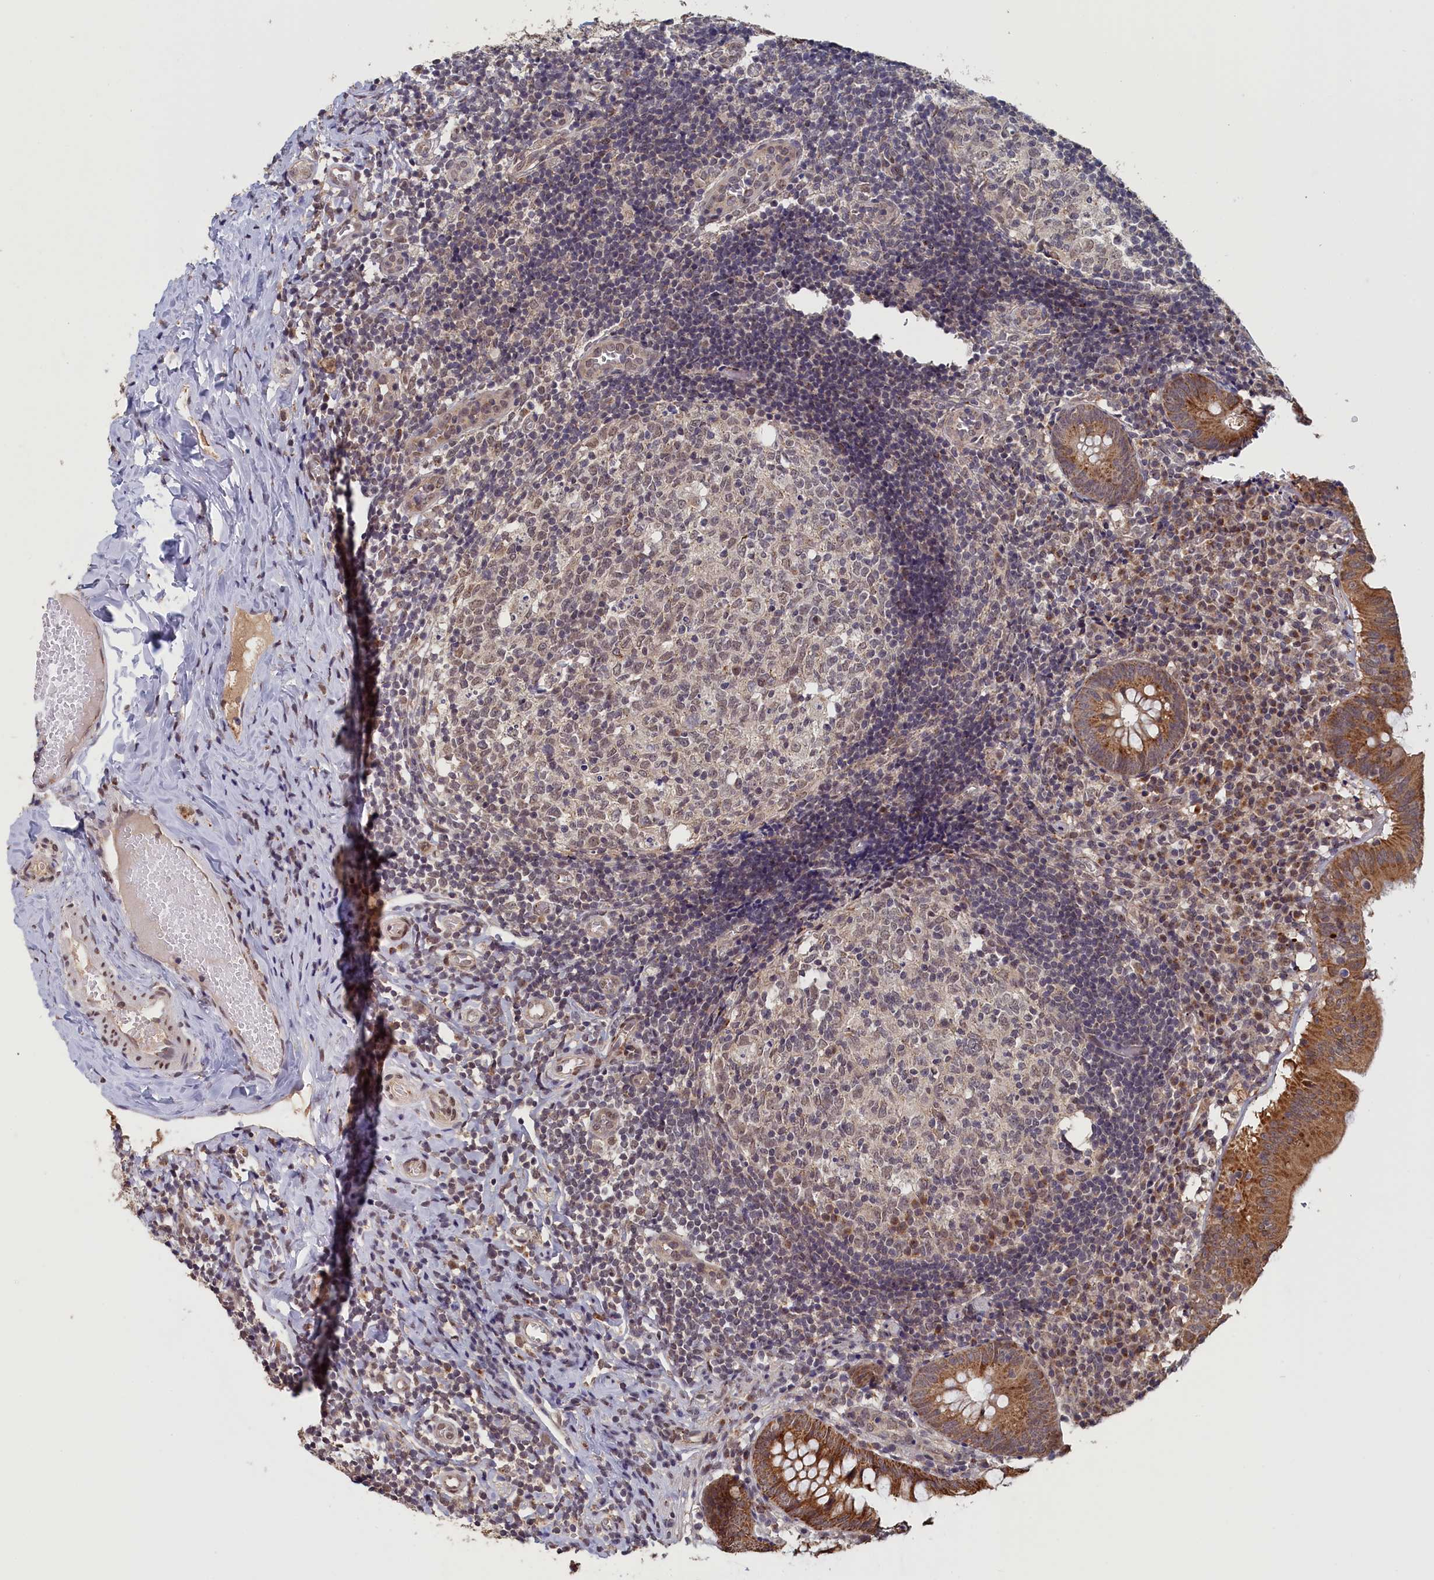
{"staining": {"intensity": "moderate", "quantity": ">75%", "location": "cytoplasmic/membranous"}, "tissue": "appendix", "cell_type": "Glandular cells", "image_type": "normal", "snomed": [{"axis": "morphology", "description": "Normal tissue, NOS"}, {"axis": "topography", "description": "Appendix"}], "caption": "The histopathology image exhibits staining of normal appendix, revealing moderate cytoplasmic/membranous protein staining (brown color) within glandular cells.", "gene": "PIGQ", "patient": {"sex": "male", "age": 8}}